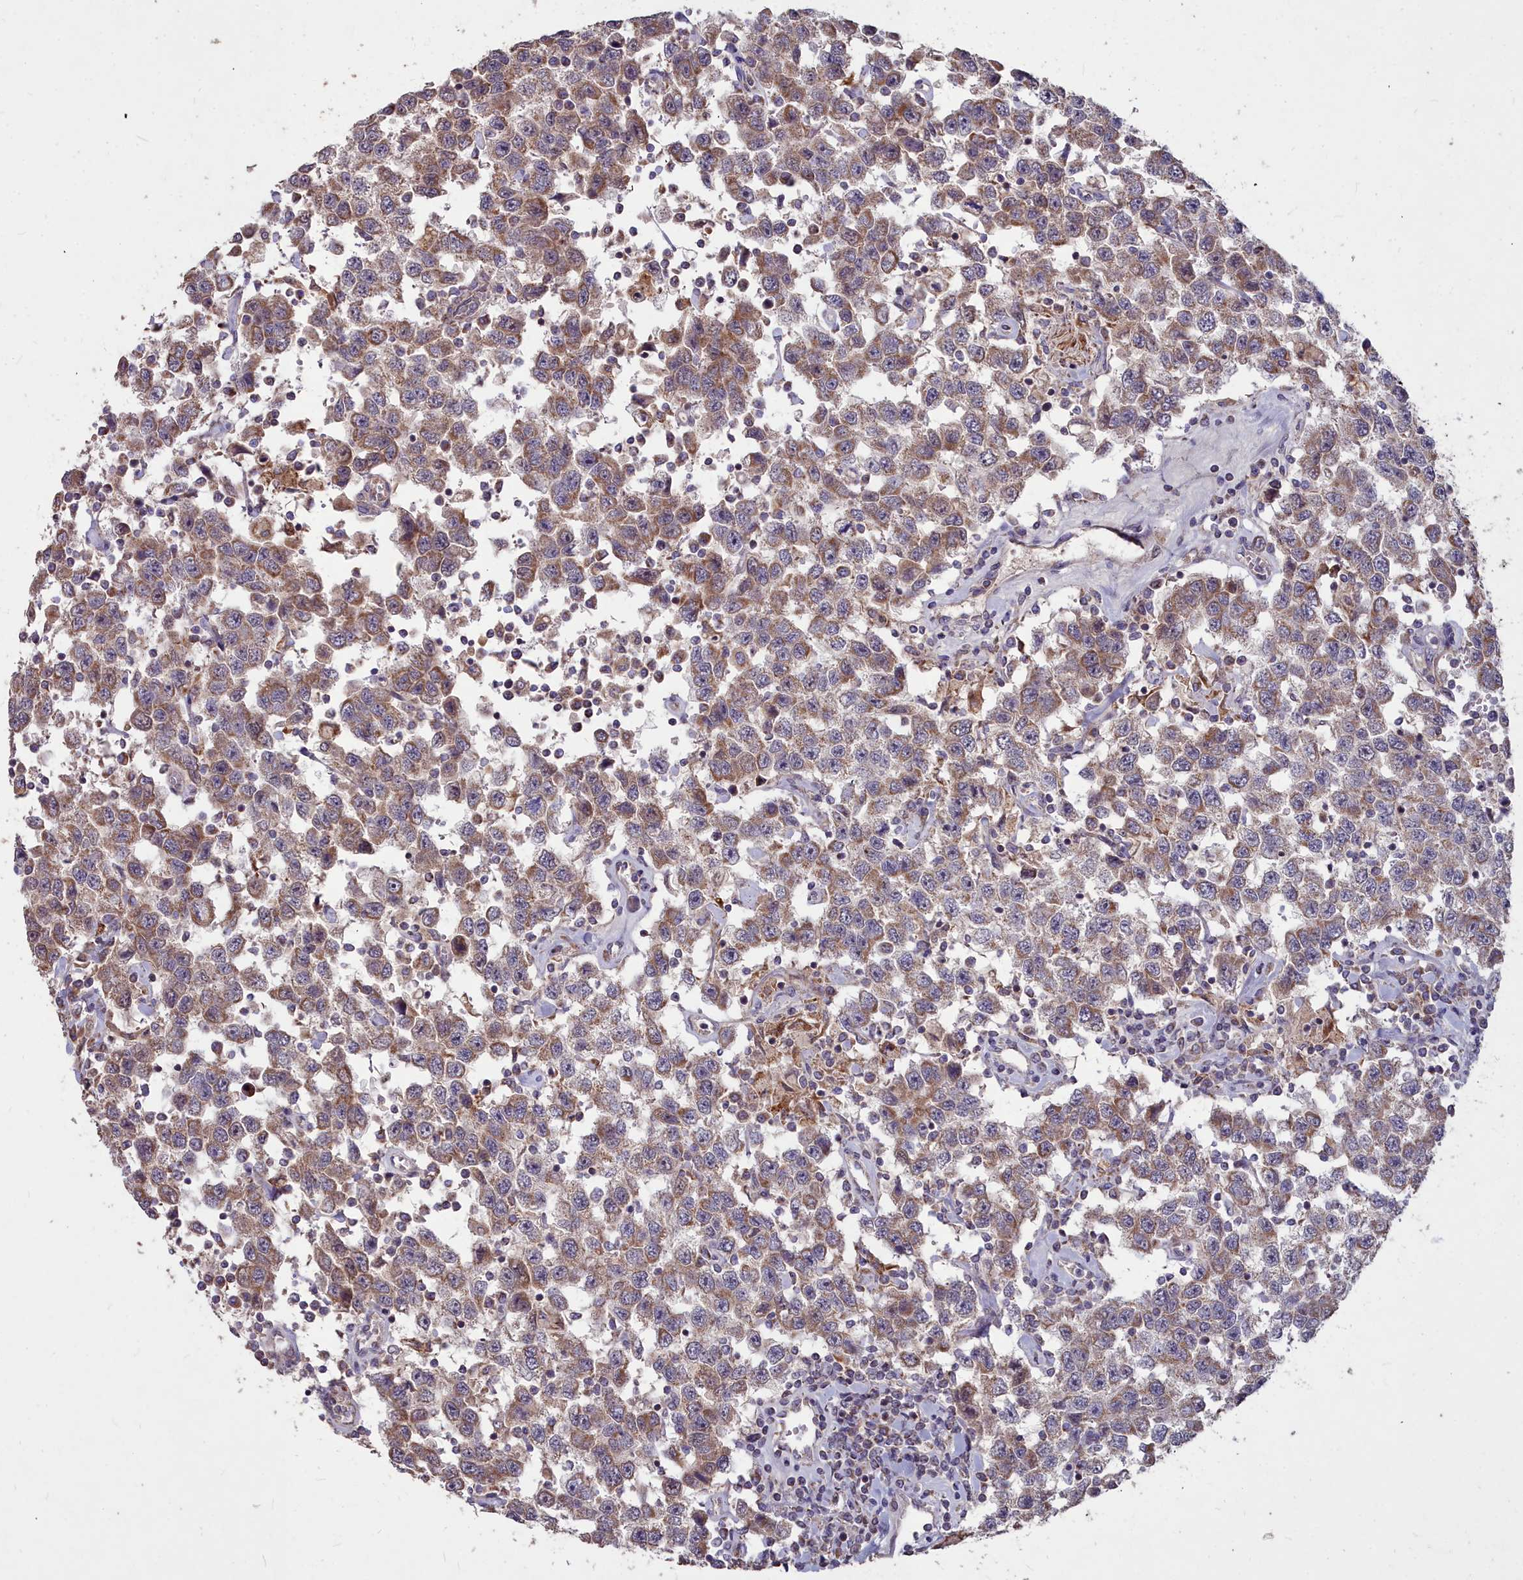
{"staining": {"intensity": "moderate", "quantity": ">75%", "location": "cytoplasmic/membranous"}, "tissue": "testis cancer", "cell_type": "Tumor cells", "image_type": "cancer", "snomed": [{"axis": "morphology", "description": "Seminoma, NOS"}, {"axis": "topography", "description": "Testis"}], "caption": "Tumor cells exhibit medium levels of moderate cytoplasmic/membranous expression in approximately >75% of cells in human testis cancer (seminoma). (DAB (3,3'-diaminobenzidine) IHC, brown staining for protein, blue staining for nuclei).", "gene": "COX11", "patient": {"sex": "male", "age": 41}}